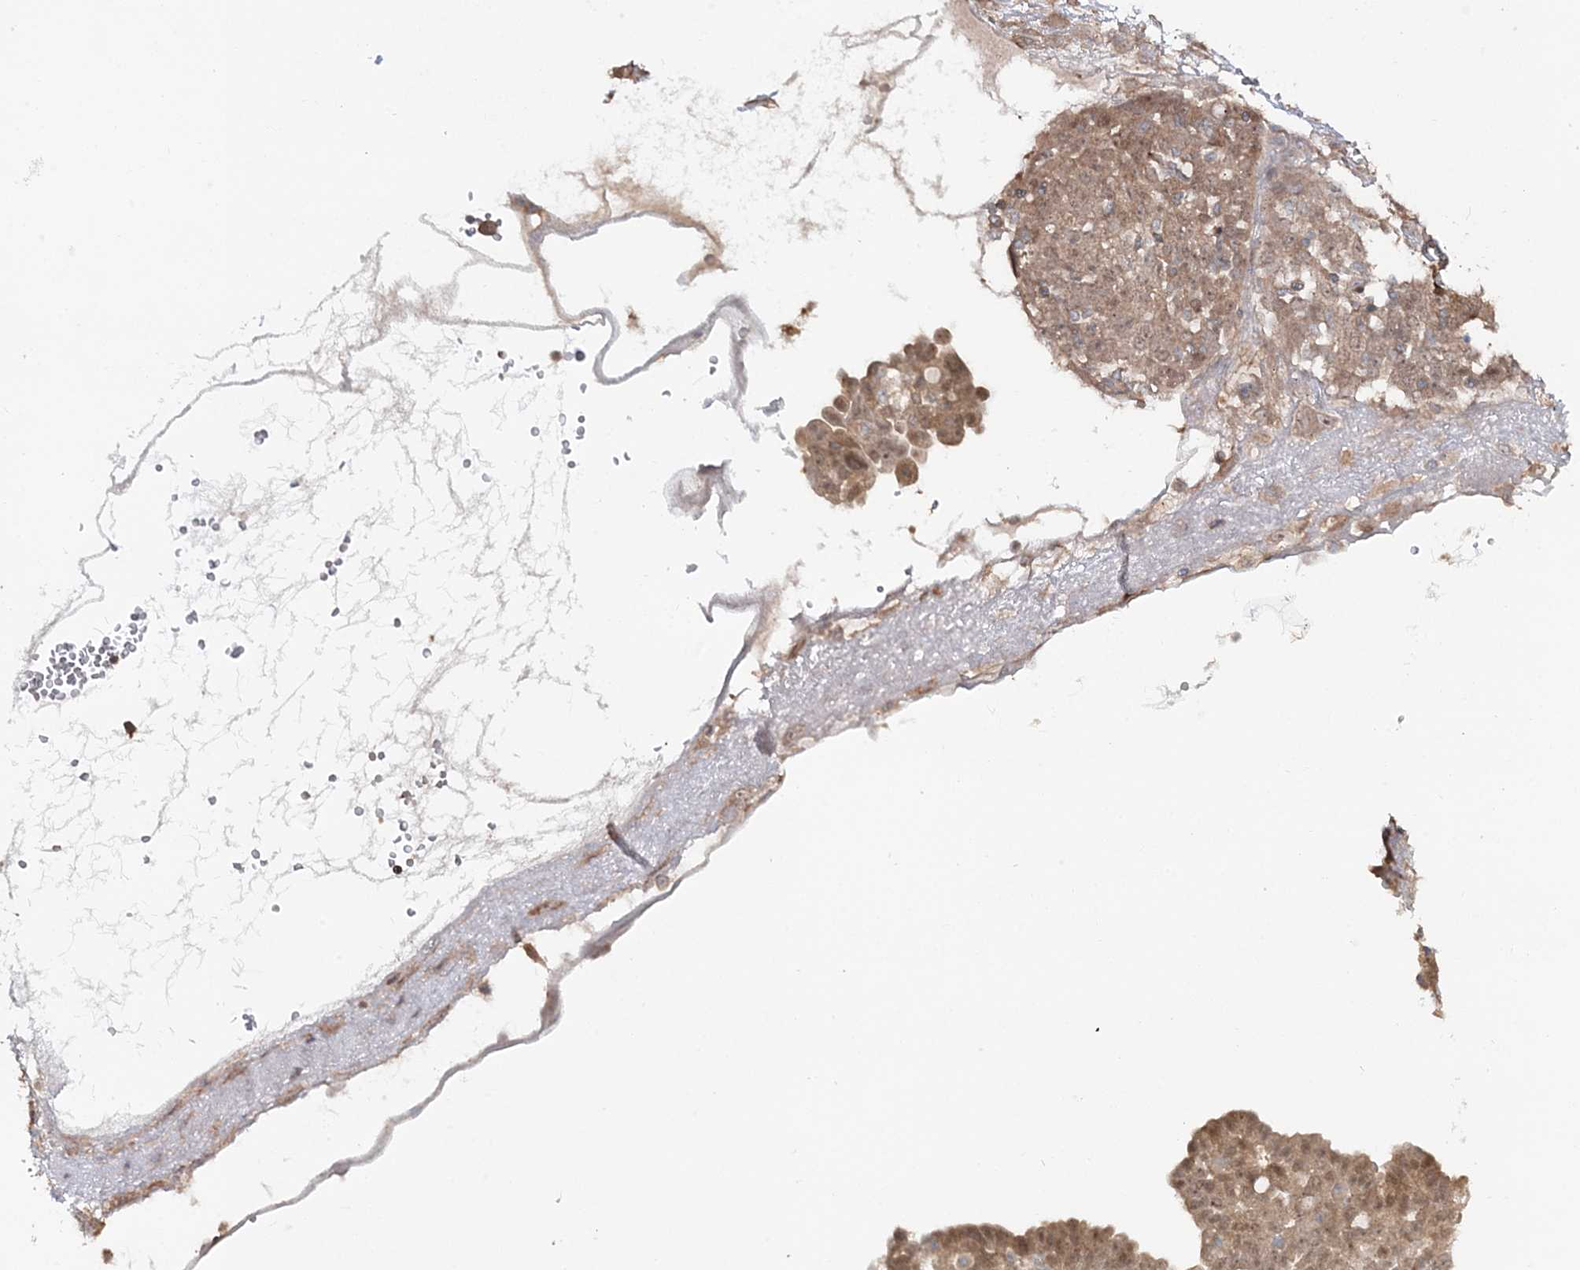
{"staining": {"intensity": "moderate", "quantity": ">75%", "location": "cytoplasmic/membranous,nuclear"}, "tissue": "ovarian cancer", "cell_type": "Tumor cells", "image_type": "cancer", "snomed": [{"axis": "morphology", "description": "Cystadenocarcinoma, serous, NOS"}, {"axis": "topography", "description": "Soft tissue"}, {"axis": "topography", "description": "Ovary"}], "caption": "Moderate cytoplasmic/membranous and nuclear expression is present in approximately >75% of tumor cells in ovarian serous cystadenocarcinoma.", "gene": "MOCS2", "patient": {"sex": "female", "age": 57}}